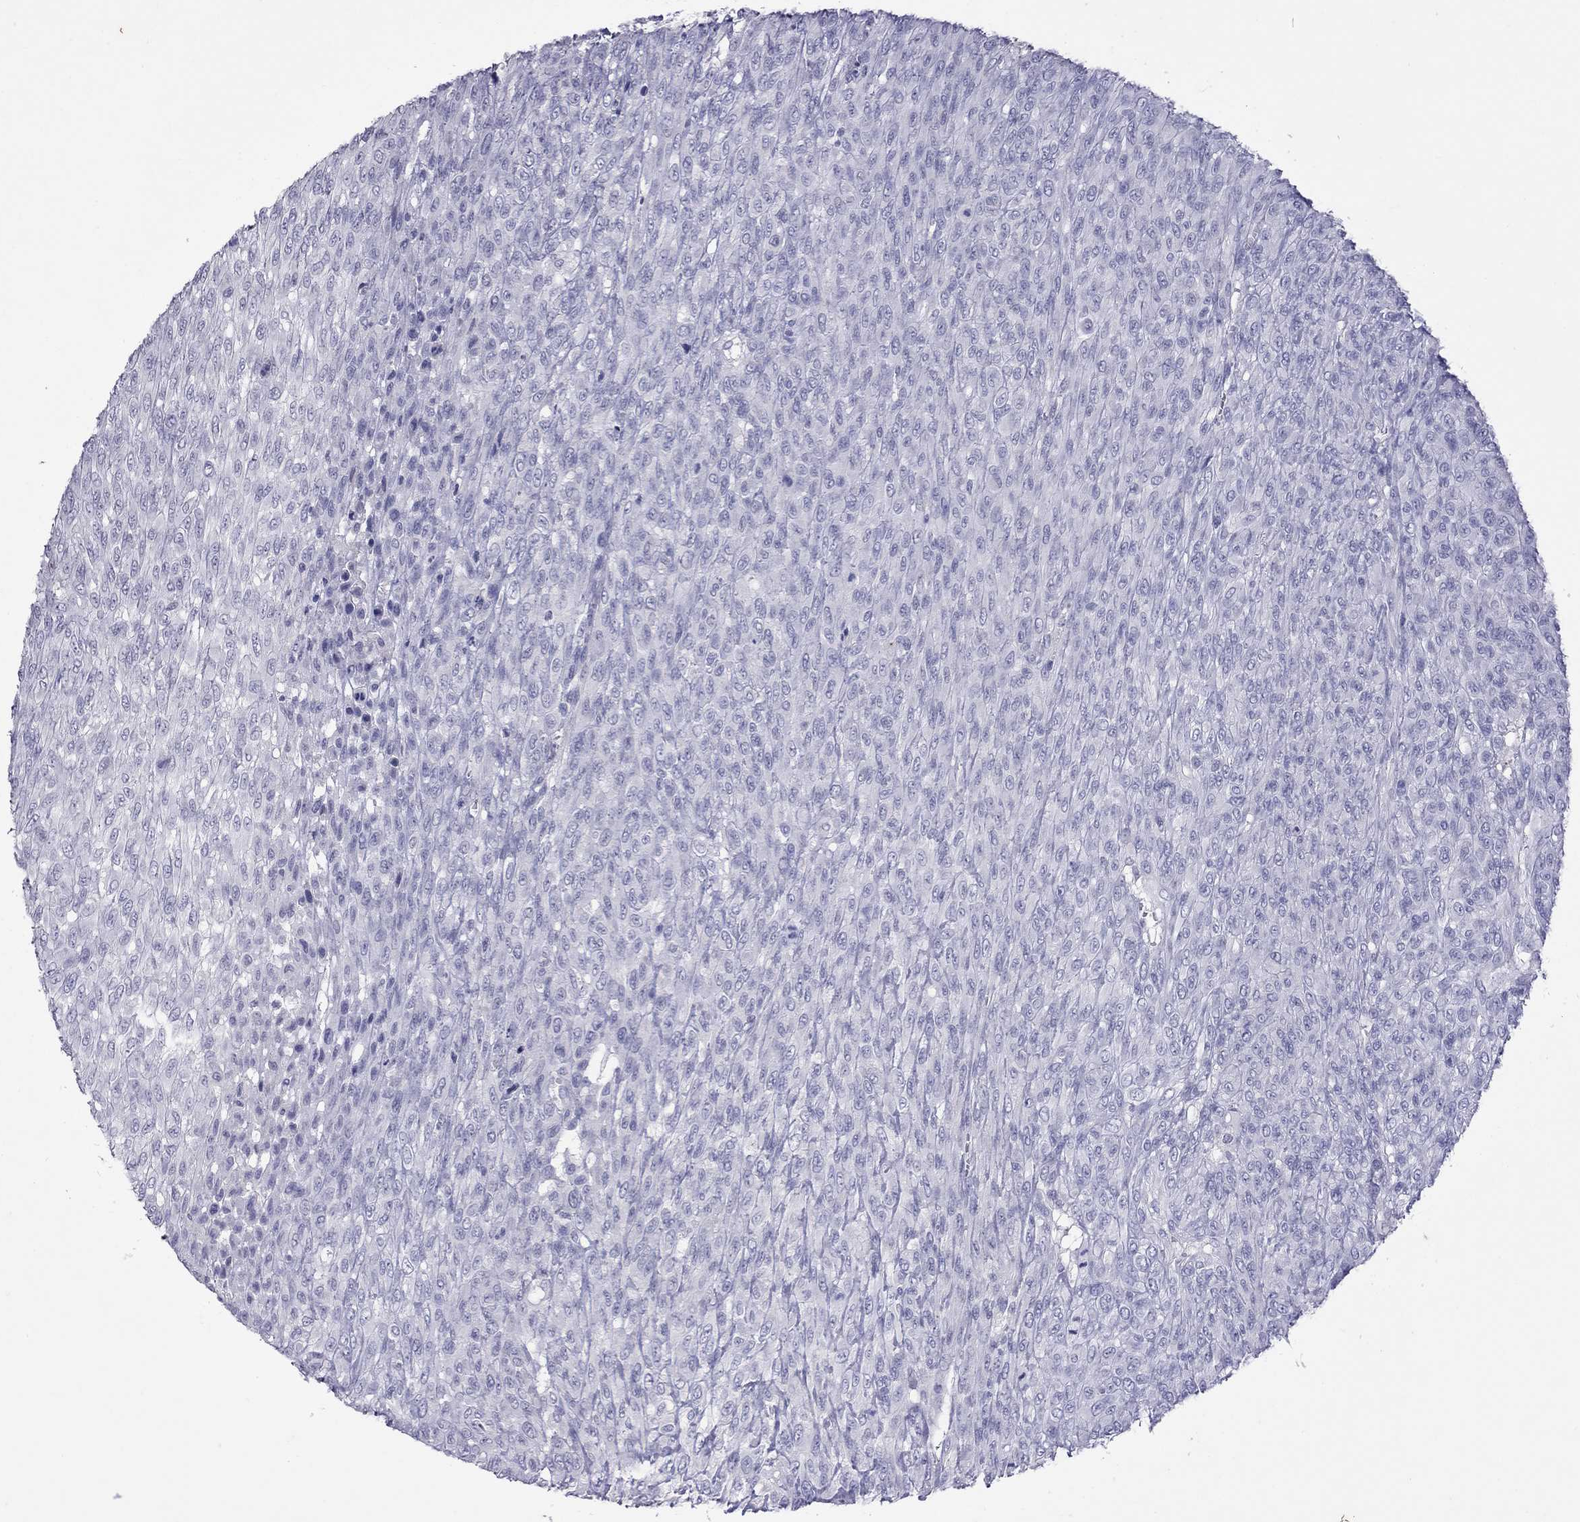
{"staining": {"intensity": "negative", "quantity": "none", "location": "none"}, "tissue": "renal cancer", "cell_type": "Tumor cells", "image_type": "cancer", "snomed": [{"axis": "morphology", "description": "Adenocarcinoma, NOS"}, {"axis": "topography", "description": "Kidney"}], "caption": "Tumor cells show no significant positivity in adenocarcinoma (renal). Brightfield microscopy of IHC stained with DAB (3,3'-diaminobenzidine) (brown) and hematoxylin (blue), captured at high magnification.", "gene": "MUC16", "patient": {"sex": "male", "age": 58}}